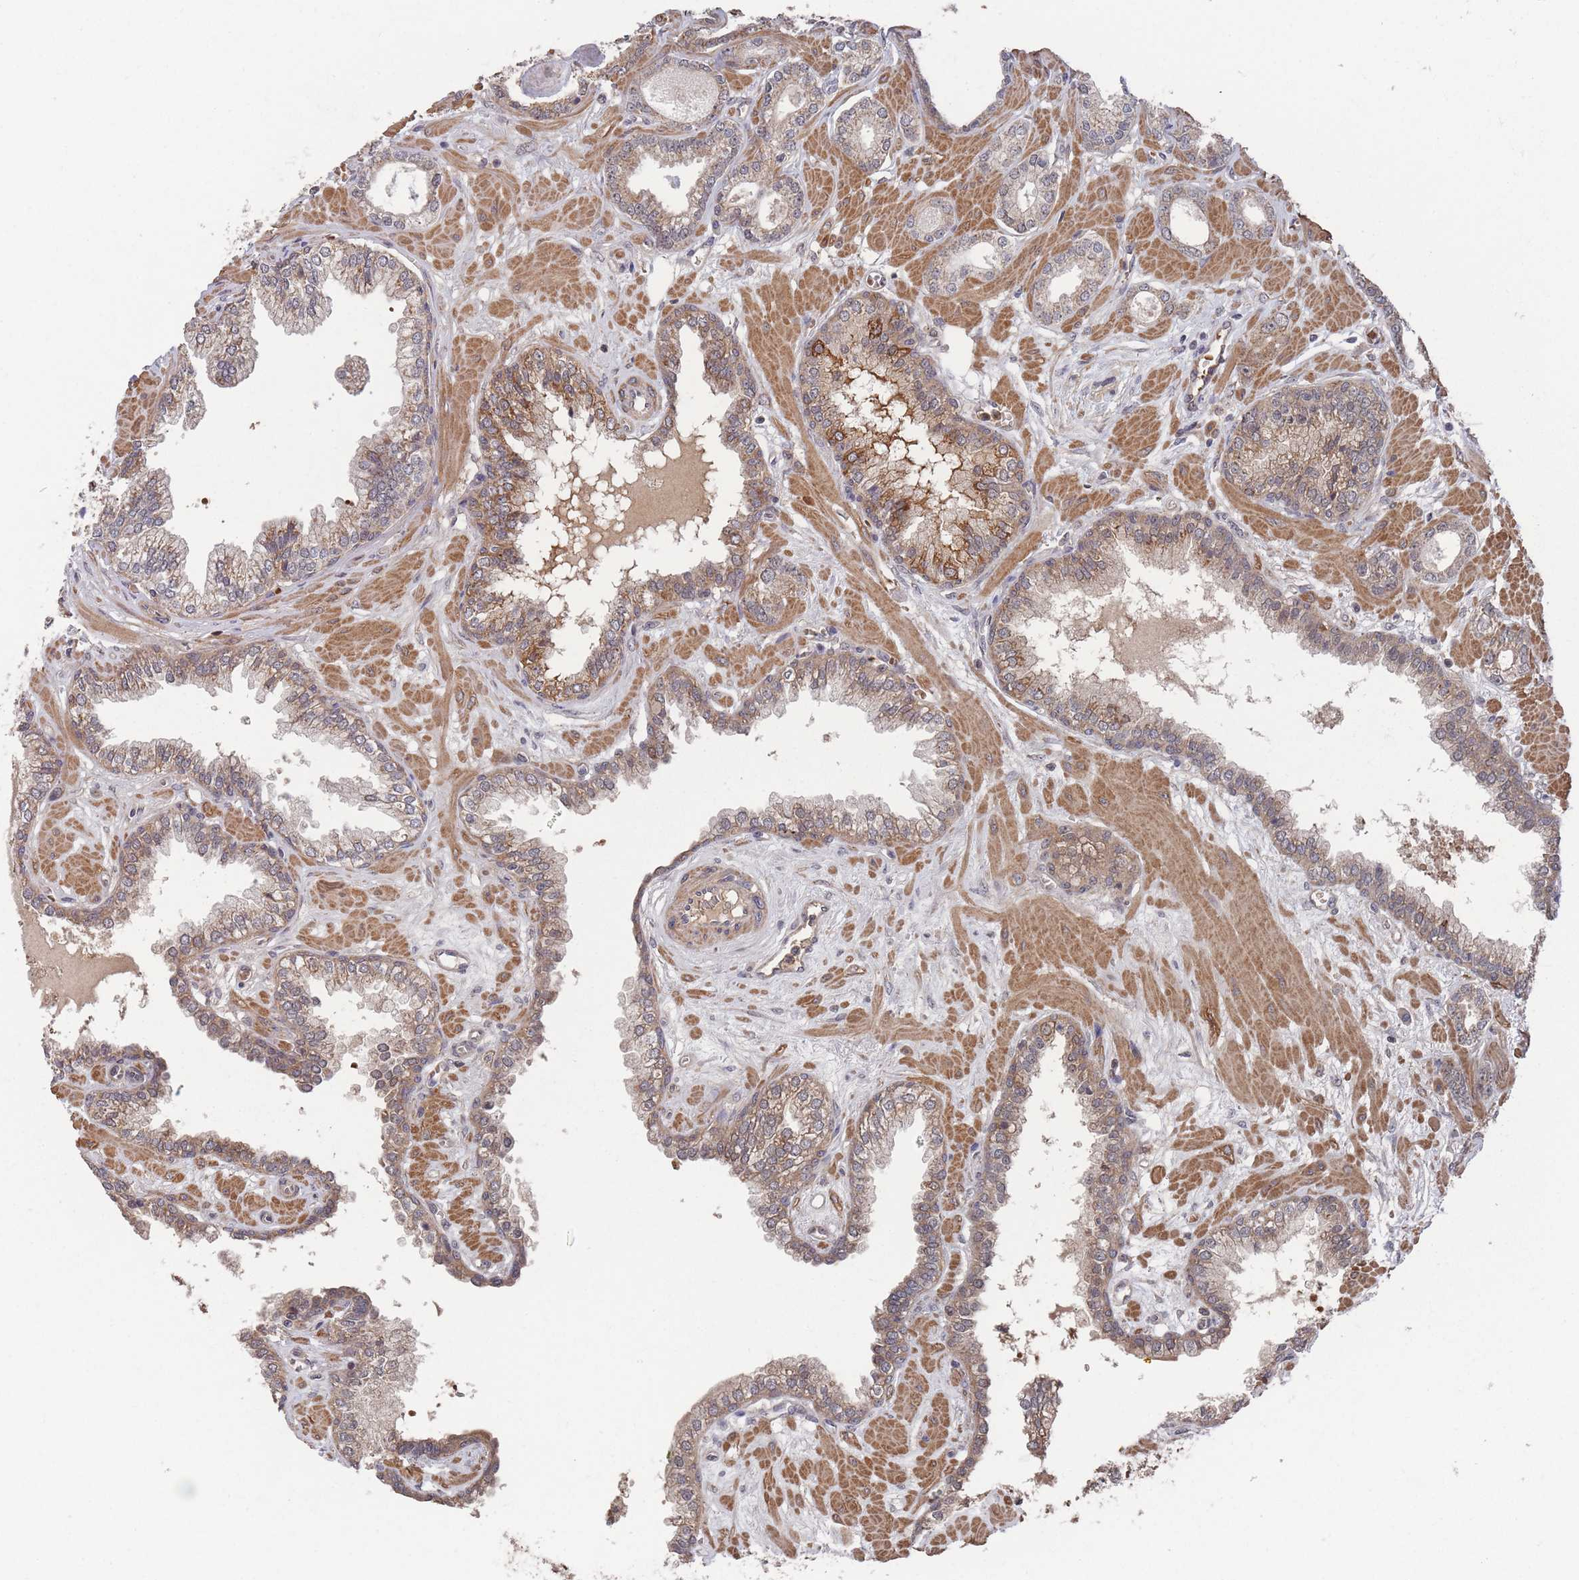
{"staining": {"intensity": "moderate", "quantity": ">75%", "location": "cytoplasmic/membranous"}, "tissue": "prostate cancer", "cell_type": "Tumor cells", "image_type": "cancer", "snomed": [{"axis": "morphology", "description": "Adenocarcinoma, Low grade"}, {"axis": "topography", "description": "Prostate"}], "caption": "Low-grade adenocarcinoma (prostate) tissue shows moderate cytoplasmic/membranous expression in approximately >75% of tumor cells, visualized by immunohistochemistry.", "gene": "SF3B1", "patient": {"sex": "male", "age": 60}}